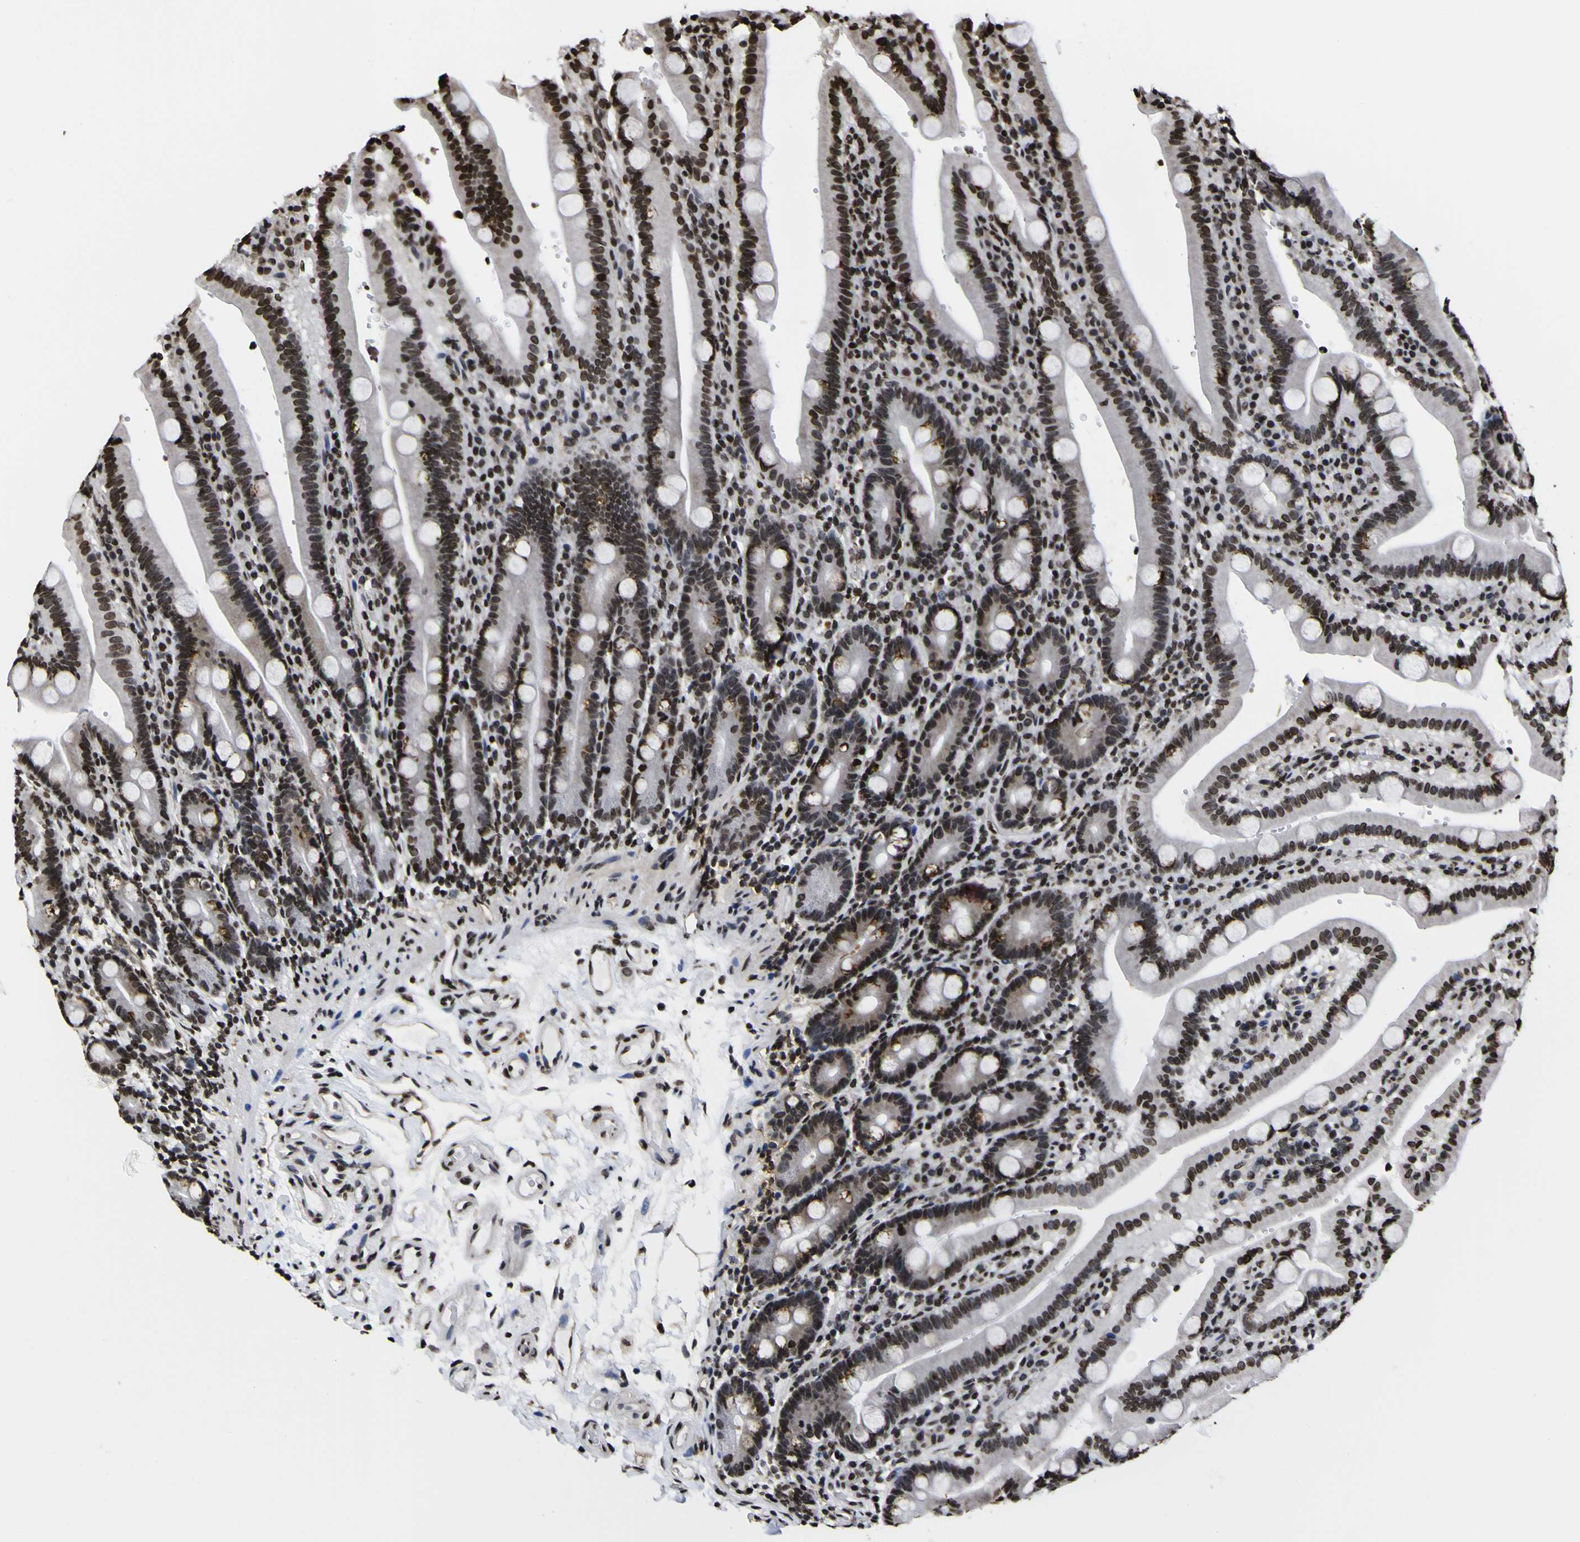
{"staining": {"intensity": "strong", "quantity": ">75%", "location": "nuclear"}, "tissue": "duodenum", "cell_type": "Glandular cells", "image_type": "normal", "snomed": [{"axis": "morphology", "description": "Normal tissue, NOS"}, {"axis": "topography", "description": "Small intestine, NOS"}], "caption": "Strong nuclear expression for a protein is seen in approximately >75% of glandular cells of normal duodenum using immunohistochemistry (IHC).", "gene": "PIAS1", "patient": {"sex": "female", "age": 71}}